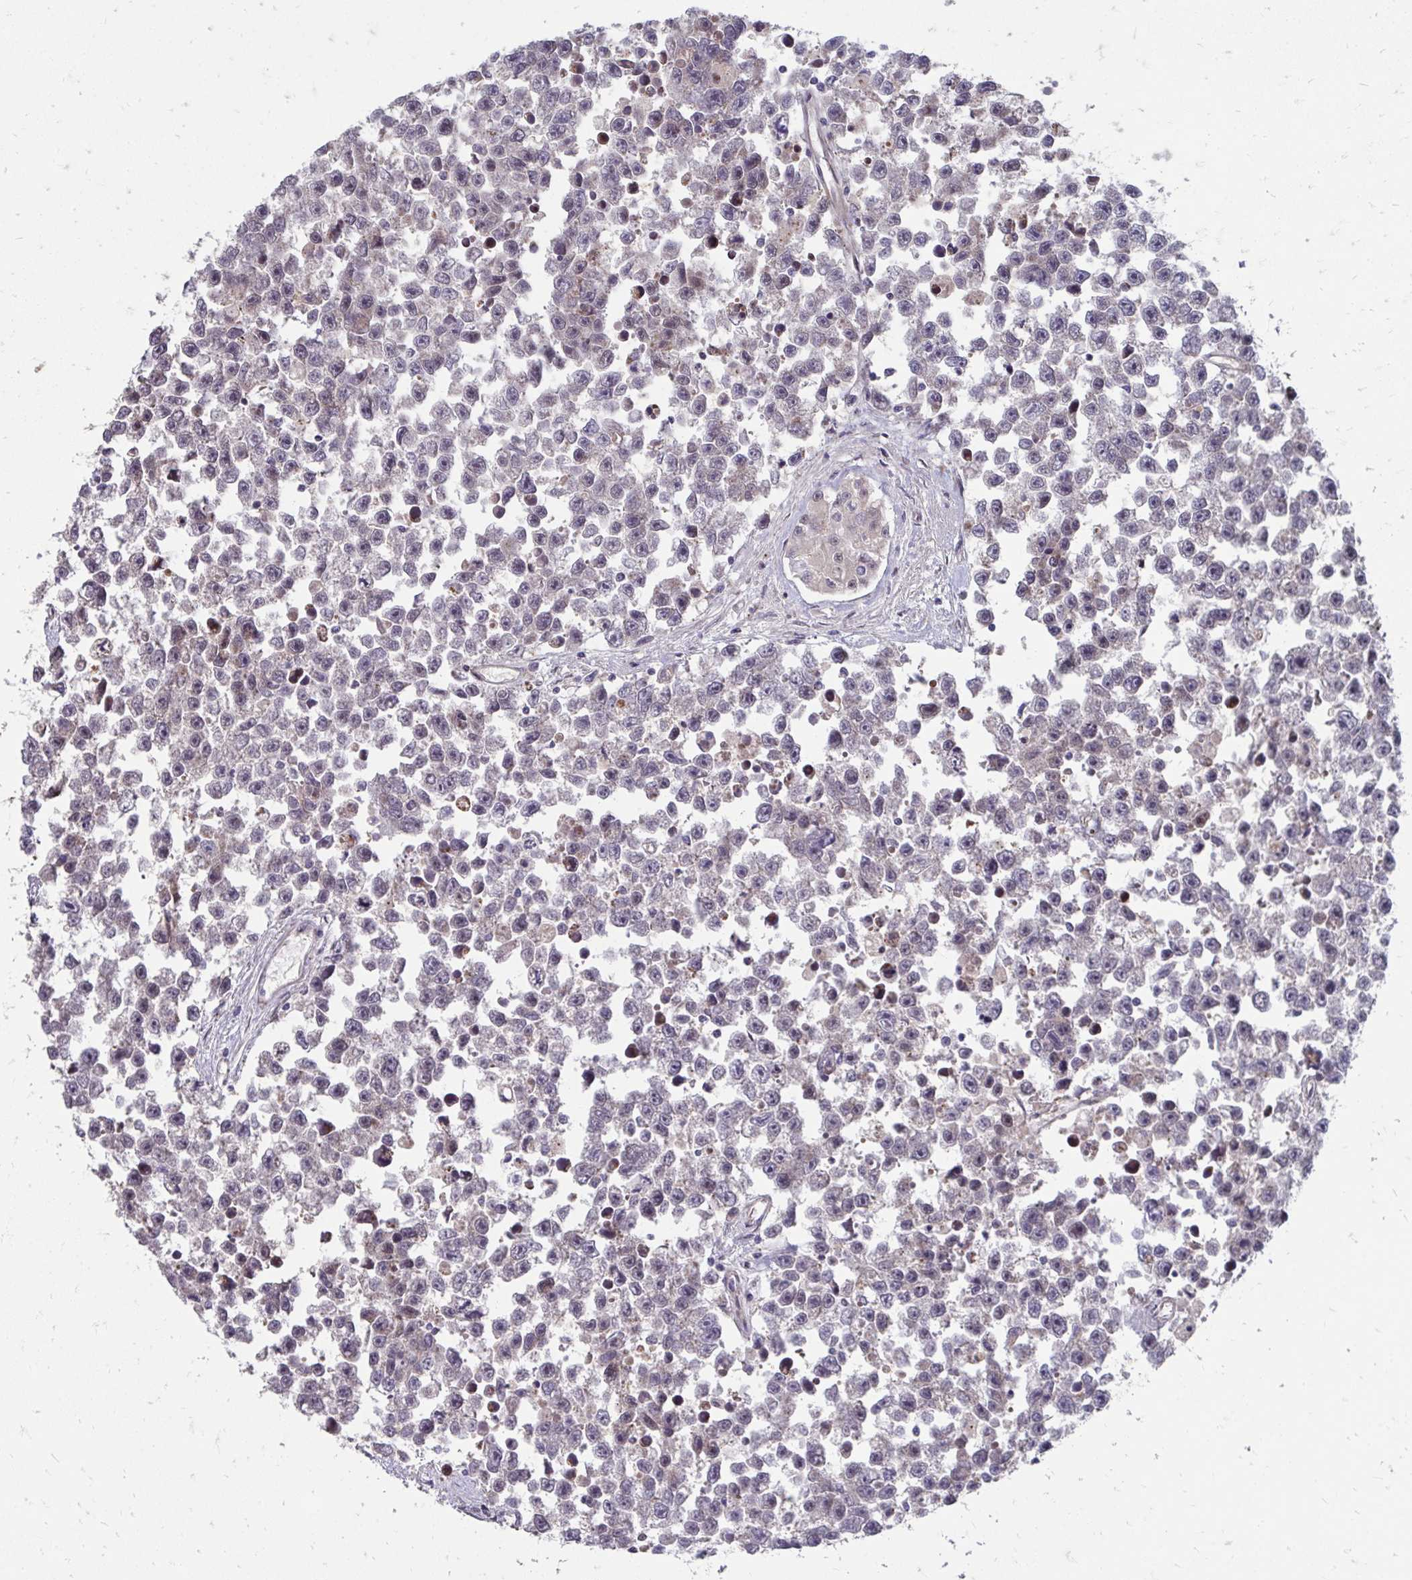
{"staining": {"intensity": "negative", "quantity": "none", "location": "none"}, "tissue": "testis cancer", "cell_type": "Tumor cells", "image_type": "cancer", "snomed": [{"axis": "morphology", "description": "Seminoma, NOS"}, {"axis": "topography", "description": "Testis"}], "caption": "Testis cancer was stained to show a protein in brown. There is no significant positivity in tumor cells.", "gene": "ITPR2", "patient": {"sex": "male", "age": 26}}